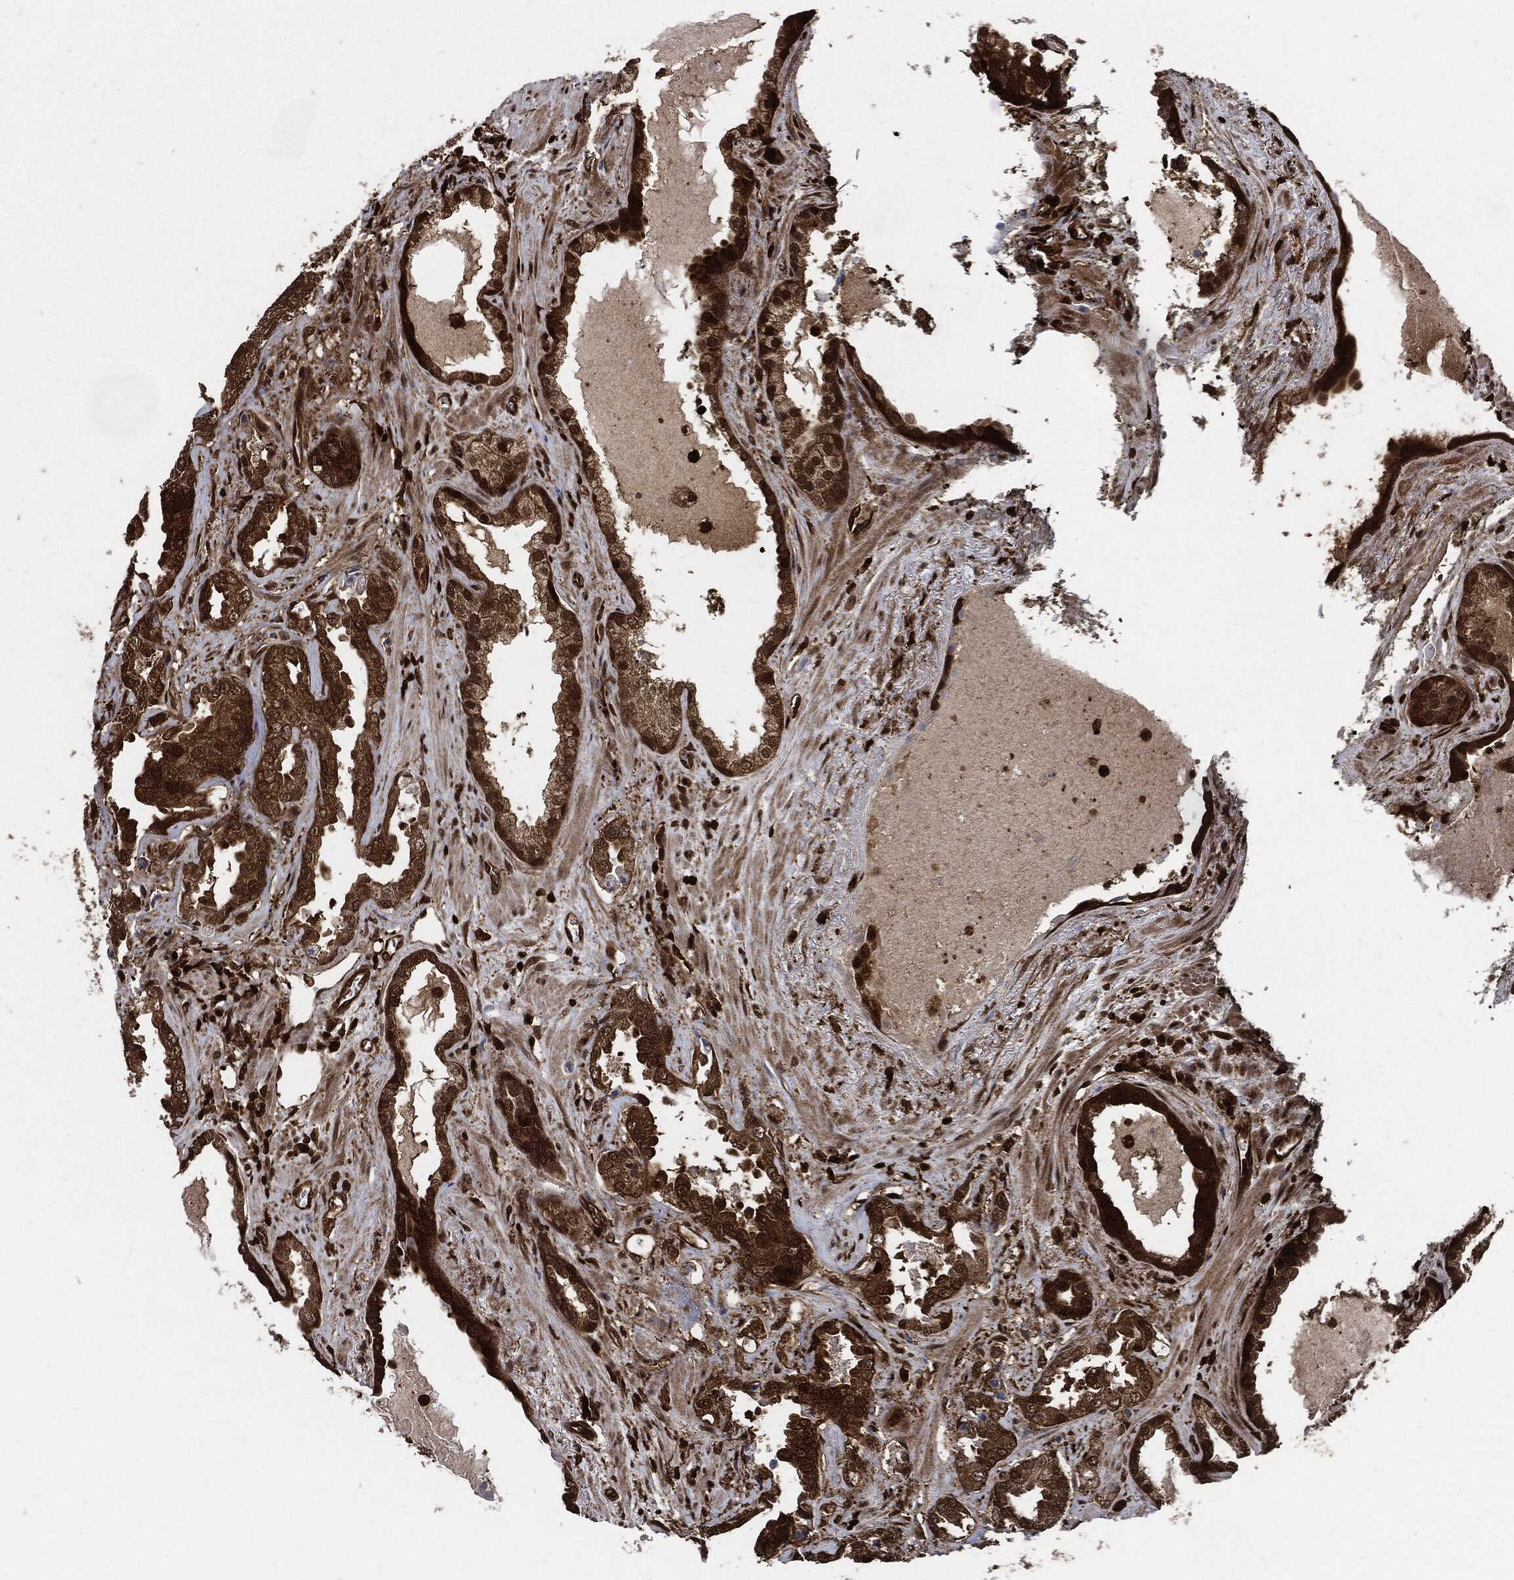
{"staining": {"intensity": "strong", "quantity": ">75%", "location": "cytoplasmic/membranous"}, "tissue": "prostate cancer", "cell_type": "Tumor cells", "image_type": "cancer", "snomed": [{"axis": "morphology", "description": "Adenocarcinoma, Low grade"}, {"axis": "topography", "description": "Prostate"}], "caption": "Protein staining by immunohistochemistry shows strong cytoplasmic/membranous positivity in approximately >75% of tumor cells in low-grade adenocarcinoma (prostate).", "gene": "YWHAB", "patient": {"sex": "male", "age": 62}}